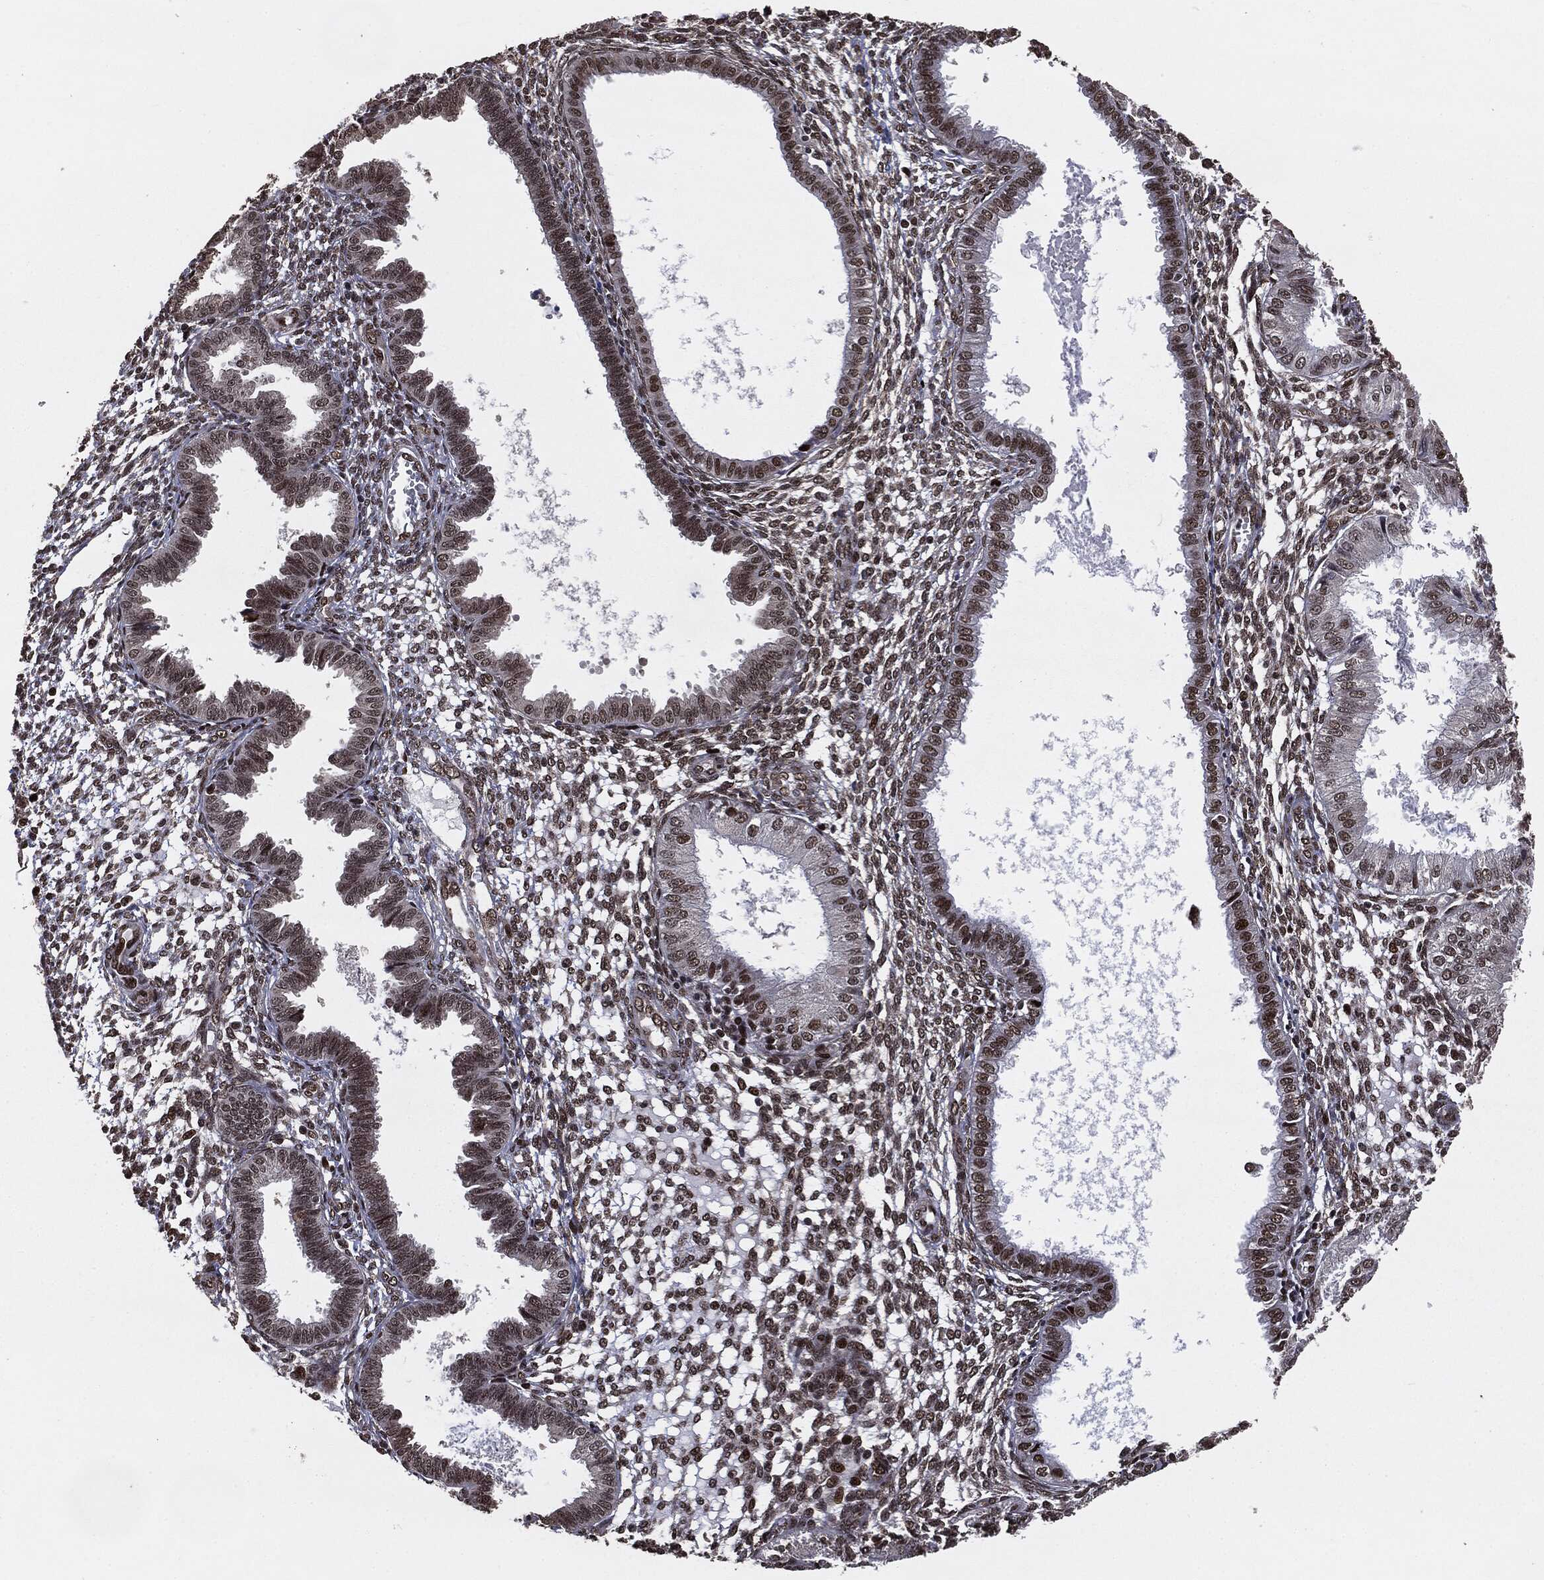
{"staining": {"intensity": "strong", "quantity": ">75%", "location": "nuclear"}, "tissue": "endometrium", "cell_type": "Cells in endometrial stroma", "image_type": "normal", "snomed": [{"axis": "morphology", "description": "Normal tissue, NOS"}, {"axis": "topography", "description": "Endometrium"}], "caption": "Endometrium was stained to show a protein in brown. There is high levels of strong nuclear positivity in approximately >75% of cells in endometrial stroma. The protein of interest is shown in brown color, while the nuclei are stained blue.", "gene": "DVL2", "patient": {"sex": "female", "age": 43}}